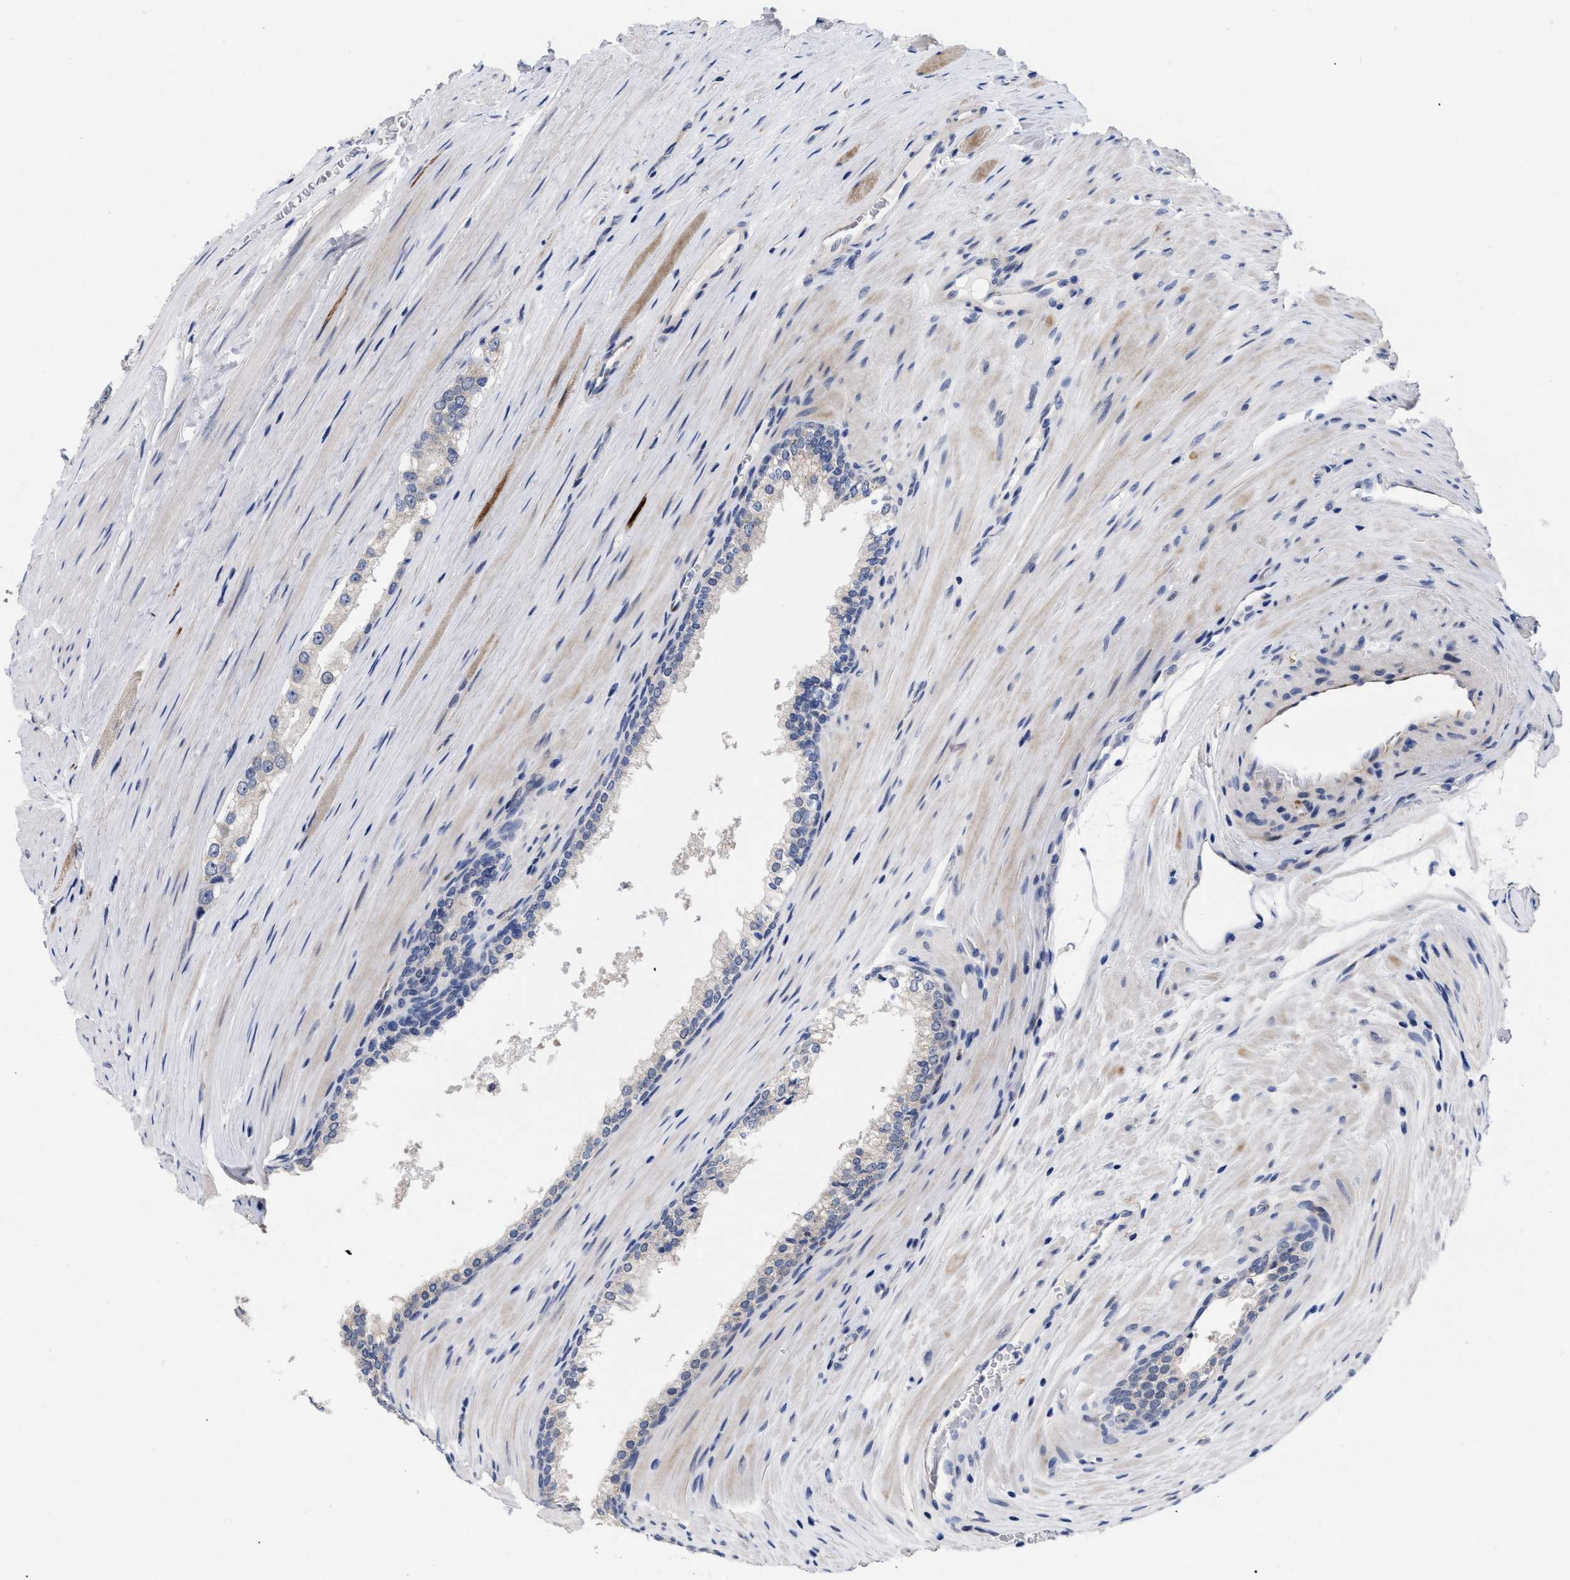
{"staining": {"intensity": "negative", "quantity": "none", "location": "none"}, "tissue": "prostate cancer", "cell_type": "Tumor cells", "image_type": "cancer", "snomed": [{"axis": "morphology", "description": "Adenocarcinoma, Low grade"}, {"axis": "topography", "description": "Prostate"}], "caption": "This is an immunohistochemistry (IHC) histopathology image of prostate cancer (adenocarcinoma (low-grade)). There is no staining in tumor cells.", "gene": "CCN5", "patient": {"sex": "male", "age": 70}}